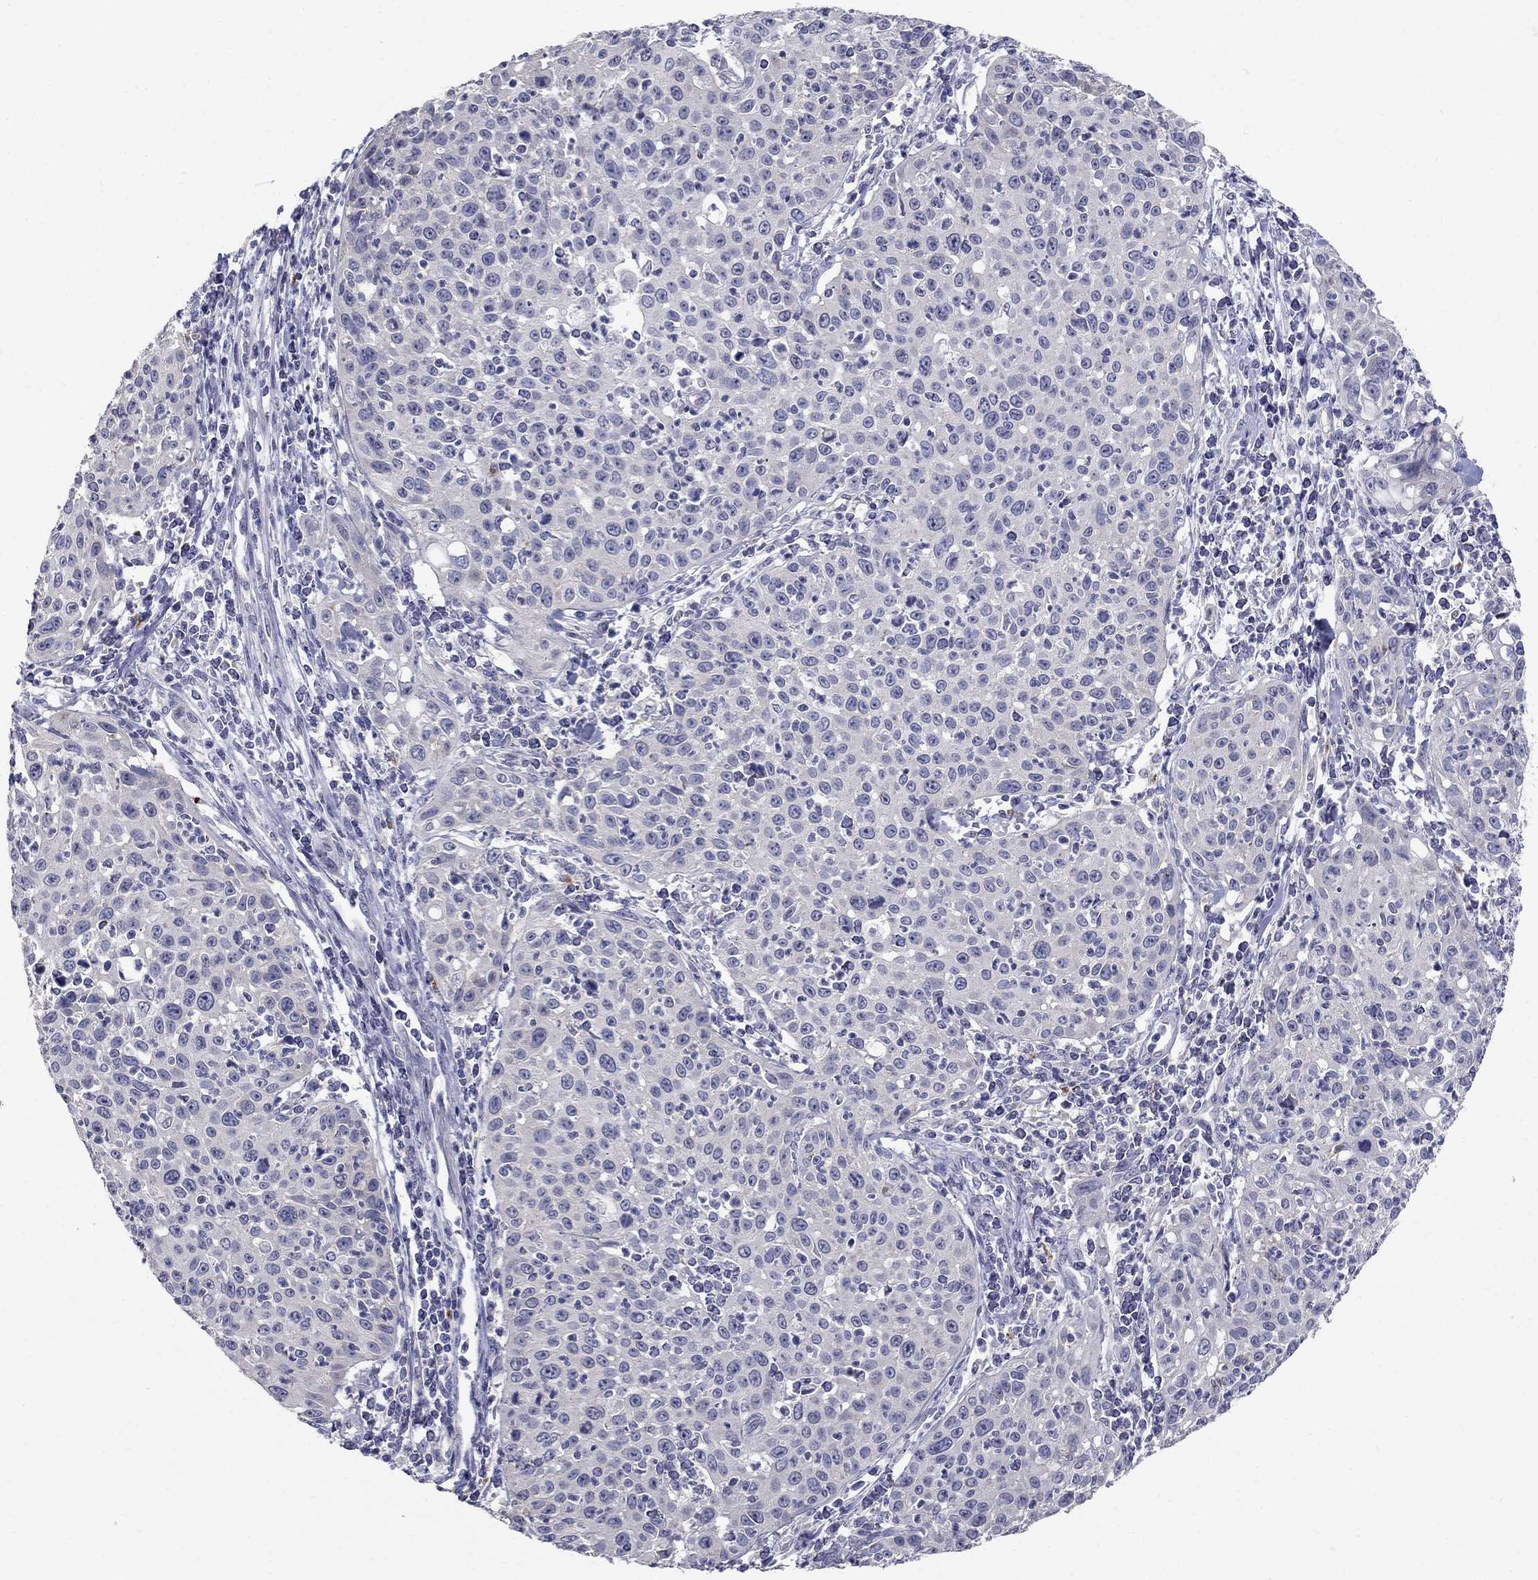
{"staining": {"intensity": "negative", "quantity": "none", "location": "none"}, "tissue": "cervical cancer", "cell_type": "Tumor cells", "image_type": "cancer", "snomed": [{"axis": "morphology", "description": "Squamous cell carcinoma, NOS"}, {"axis": "topography", "description": "Cervix"}], "caption": "DAB (3,3'-diaminobenzidine) immunohistochemical staining of human cervical cancer (squamous cell carcinoma) displays no significant staining in tumor cells.", "gene": "TP53TG5", "patient": {"sex": "female", "age": 26}}